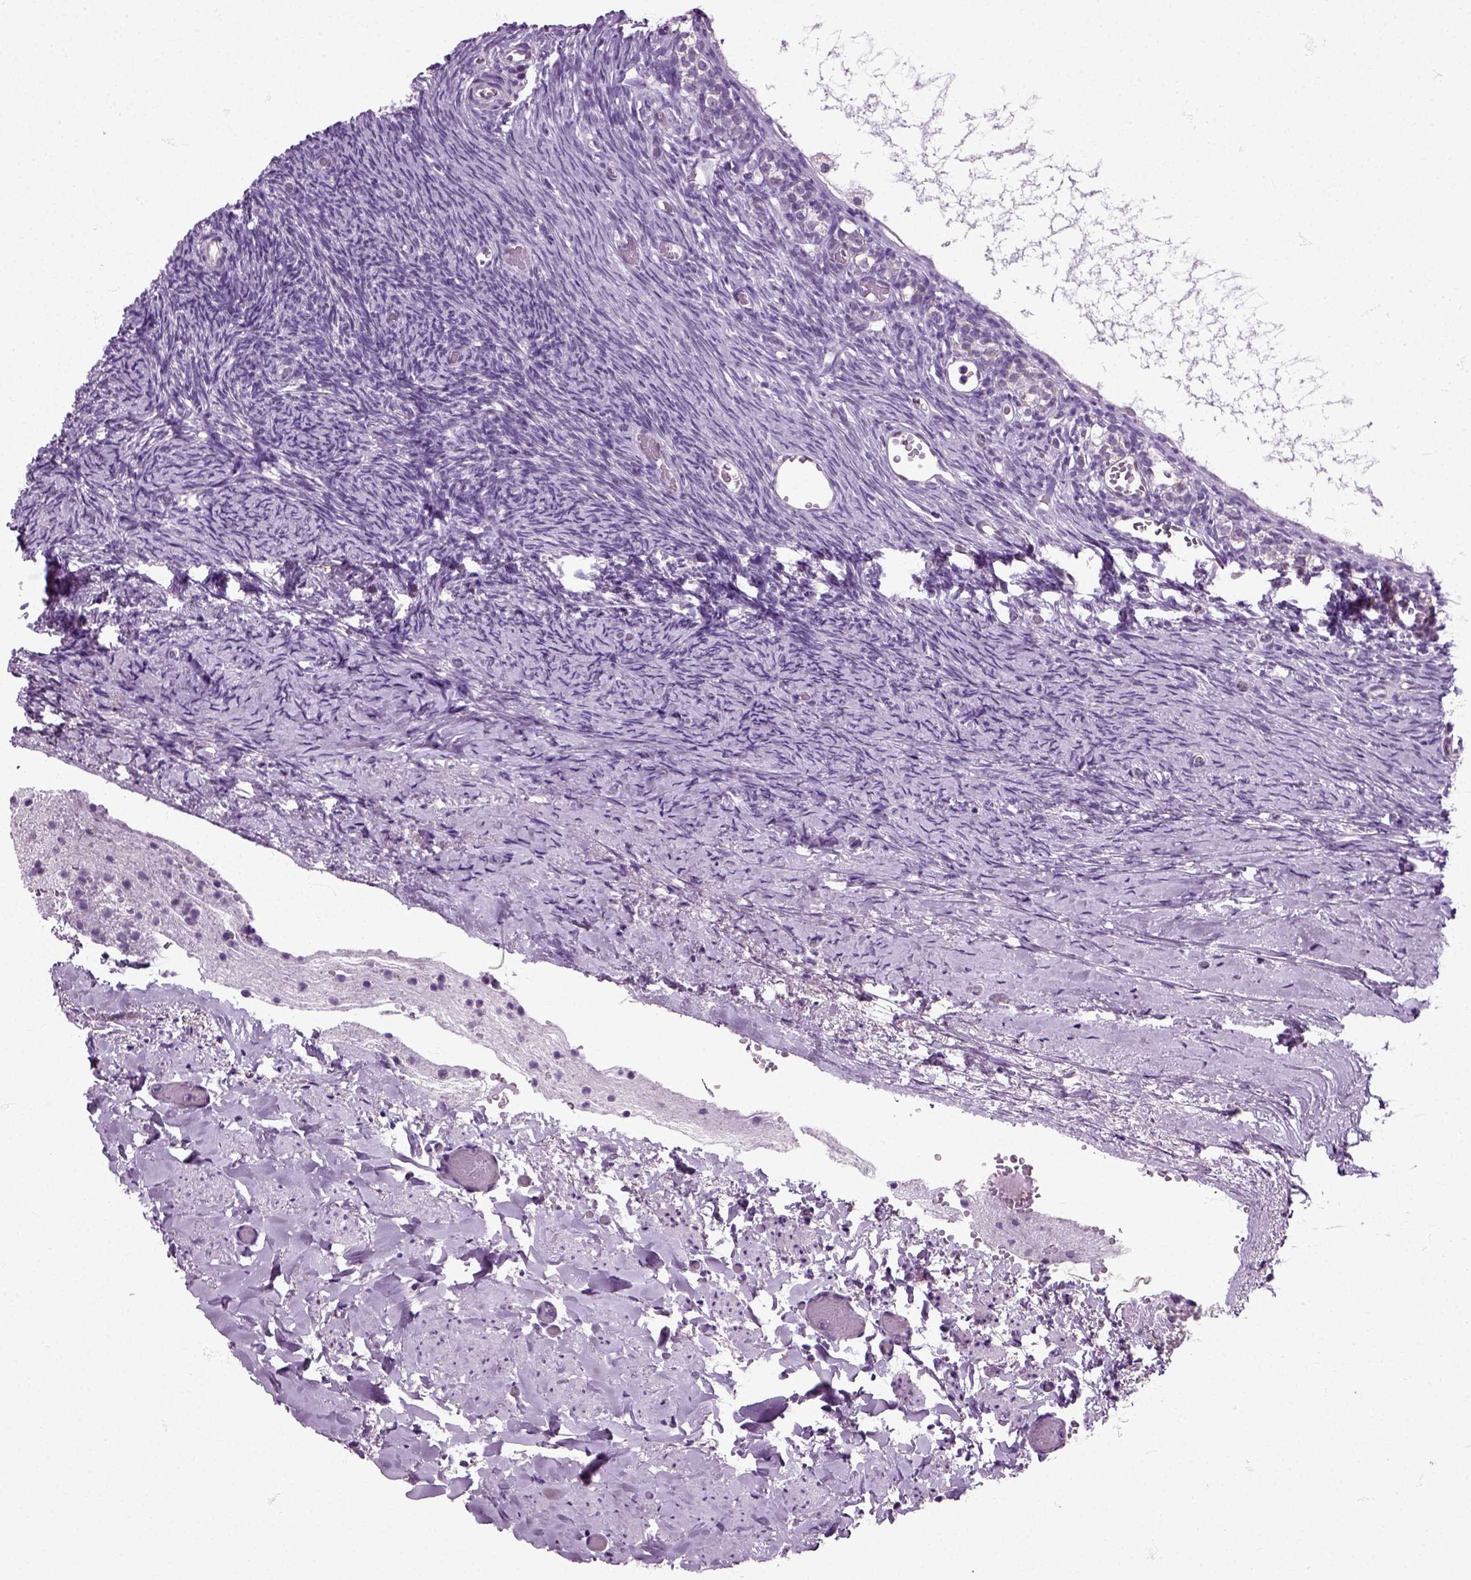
{"staining": {"intensity": "moderate", "quantity": "25%-75%", "location": "cytoplasmic/membranous"}, "tissue": "ovary", "cell_type": "Follicle cells", "image_type": "normal", "snomed": [{"axis": "morphology", "description": "Normal tissue, NOS"}, {"axis": "topography", "description": "Ovary"}], "caption": "Ovary stained with DAB (3,3'-diaminobenzidine) immunohistochemistry (IHC) exhibits medium levels of moderate cytoplasmic/membranous expression in about 25%-75% of follicle cells.", "gene": "HSPA2", "patient": {"sex": "female", "age": 39}}